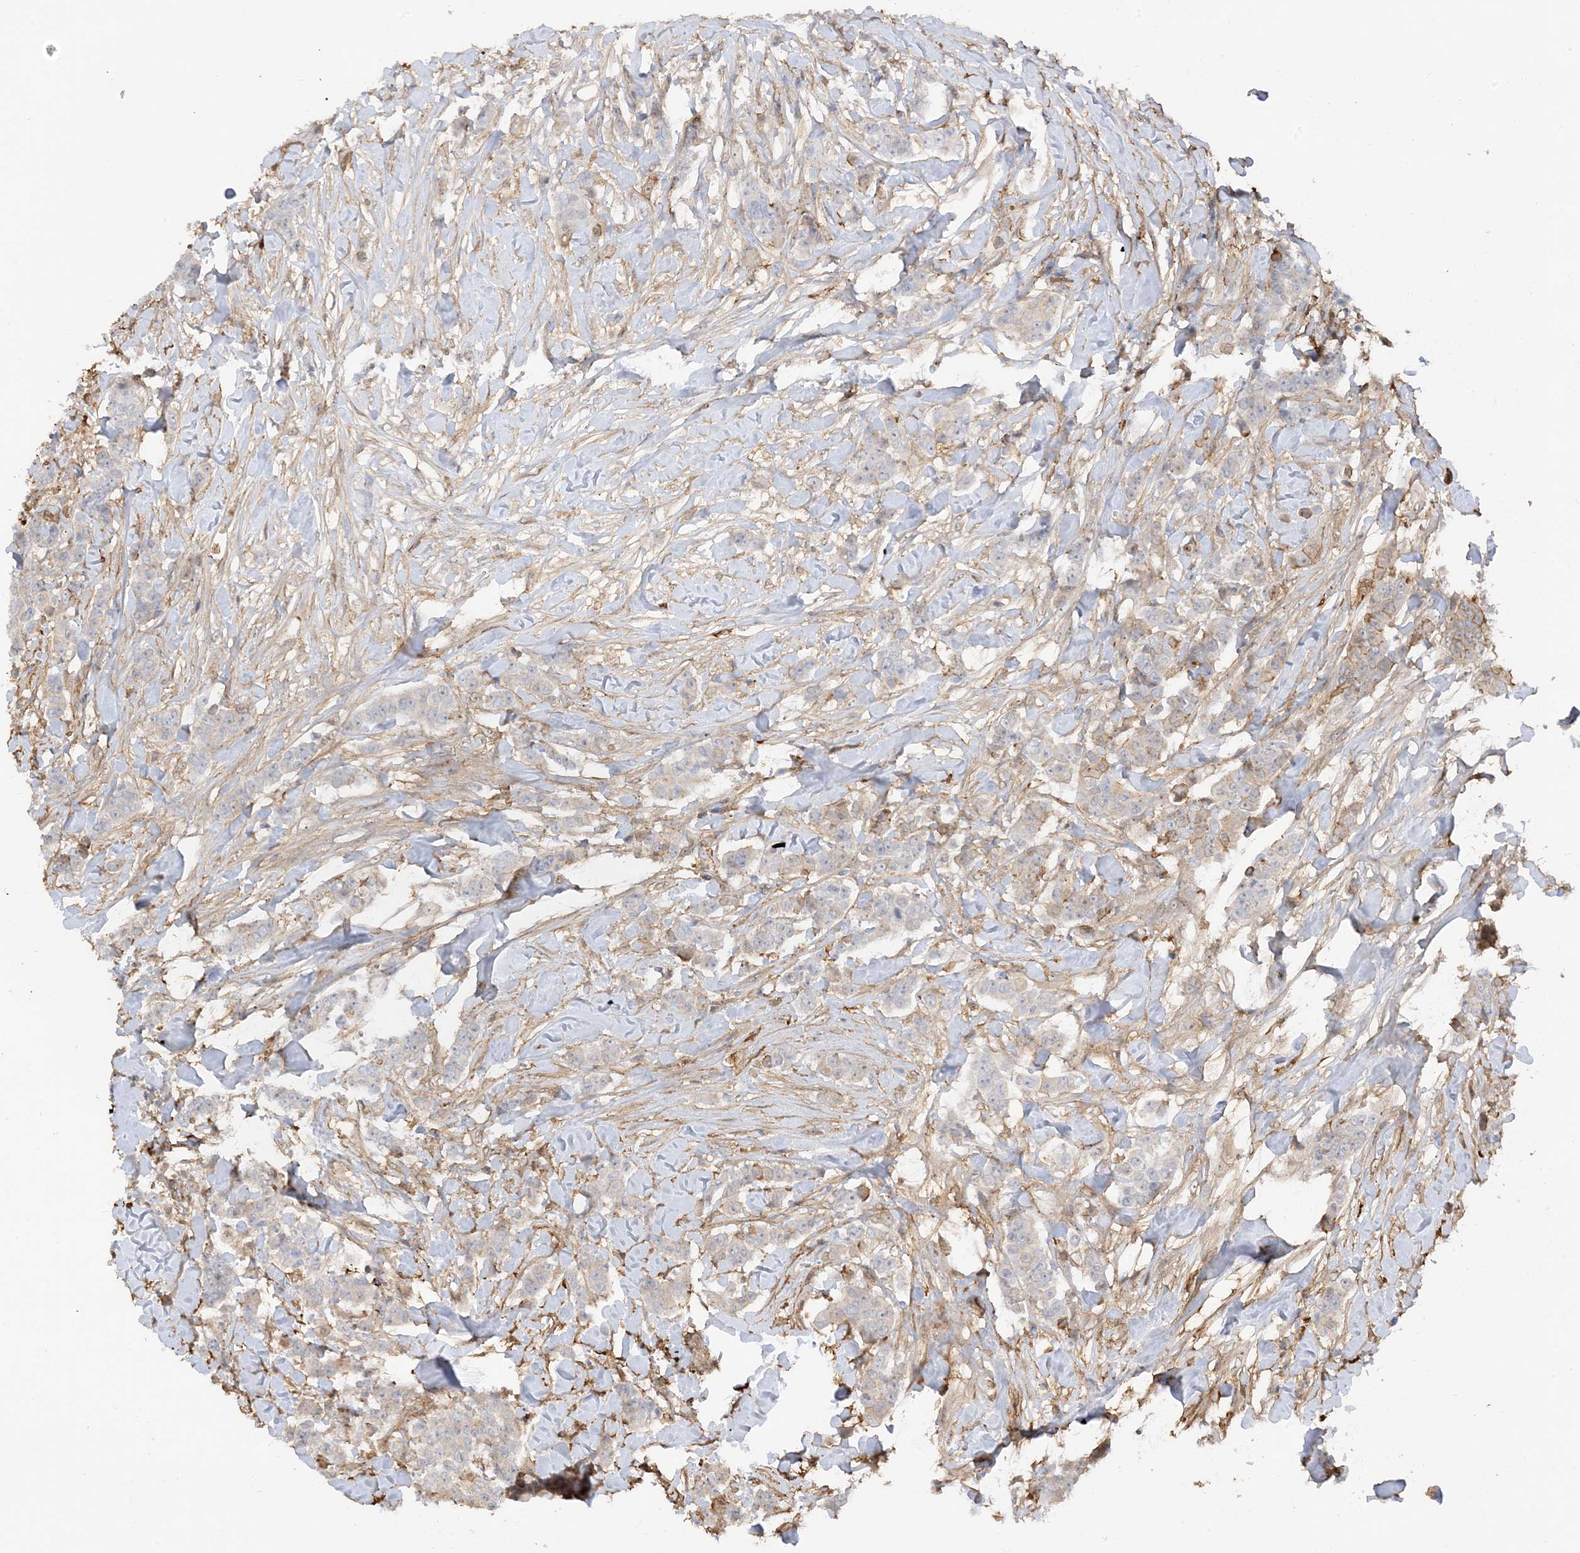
{"staining": {"intensity": "negative", "quantity": "none", "location": "none"}, "tissue": "breast cancer", "cell_type": "Tumor cells", "image_type": "cancer", "snomed": [{"axis": "morphology", "description": "Duct carcinoma"}, {"axis": "topography", "description": "Breast"}], "caption": "Breast infiltrating ductal carcinoma was stained to show a protein in brown. There is no significant expression in tumor cells.", "gene": "PHACTR2", "patient": {"sex": "female", "age": 40}}